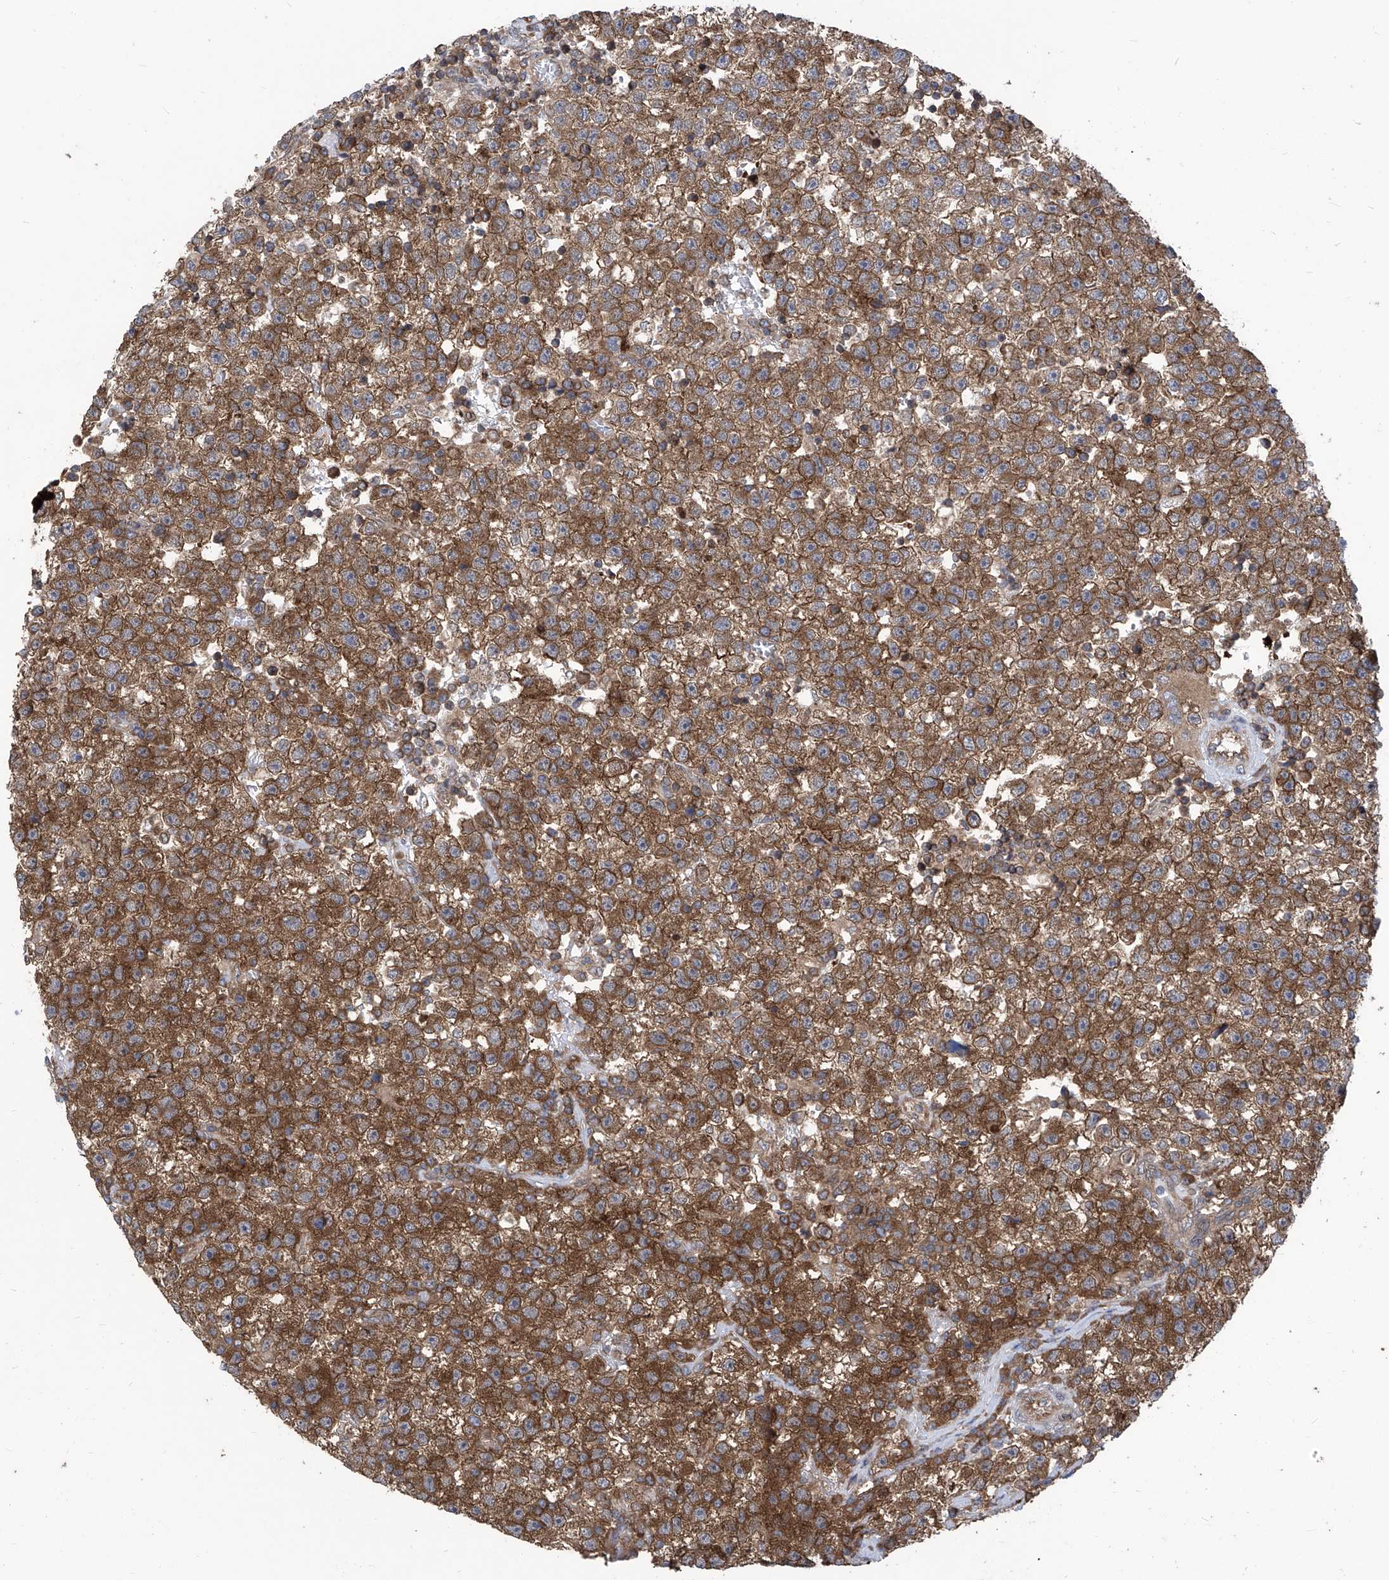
{"staining": {"intensity": "strong", "quantity": ">75%", "location": "cytoplasmic/membranous"}, "tissue": "testis cancer", "cell_type": "Tumor cells", "image_type": "cancer", "snomed": [{"axis": "morphology", "description": "Seminoma, NOS"}, {"axis": "topography", "description": "Testis"}], "caption": "Tumor cells reveal strong cytoplasmic/membranous staining in approximately >75% of cells in seminoma (testis). Nuclei are stained in blue.", "gene": "EIF3M", "patient": {"sex": "male", "age": 22}}